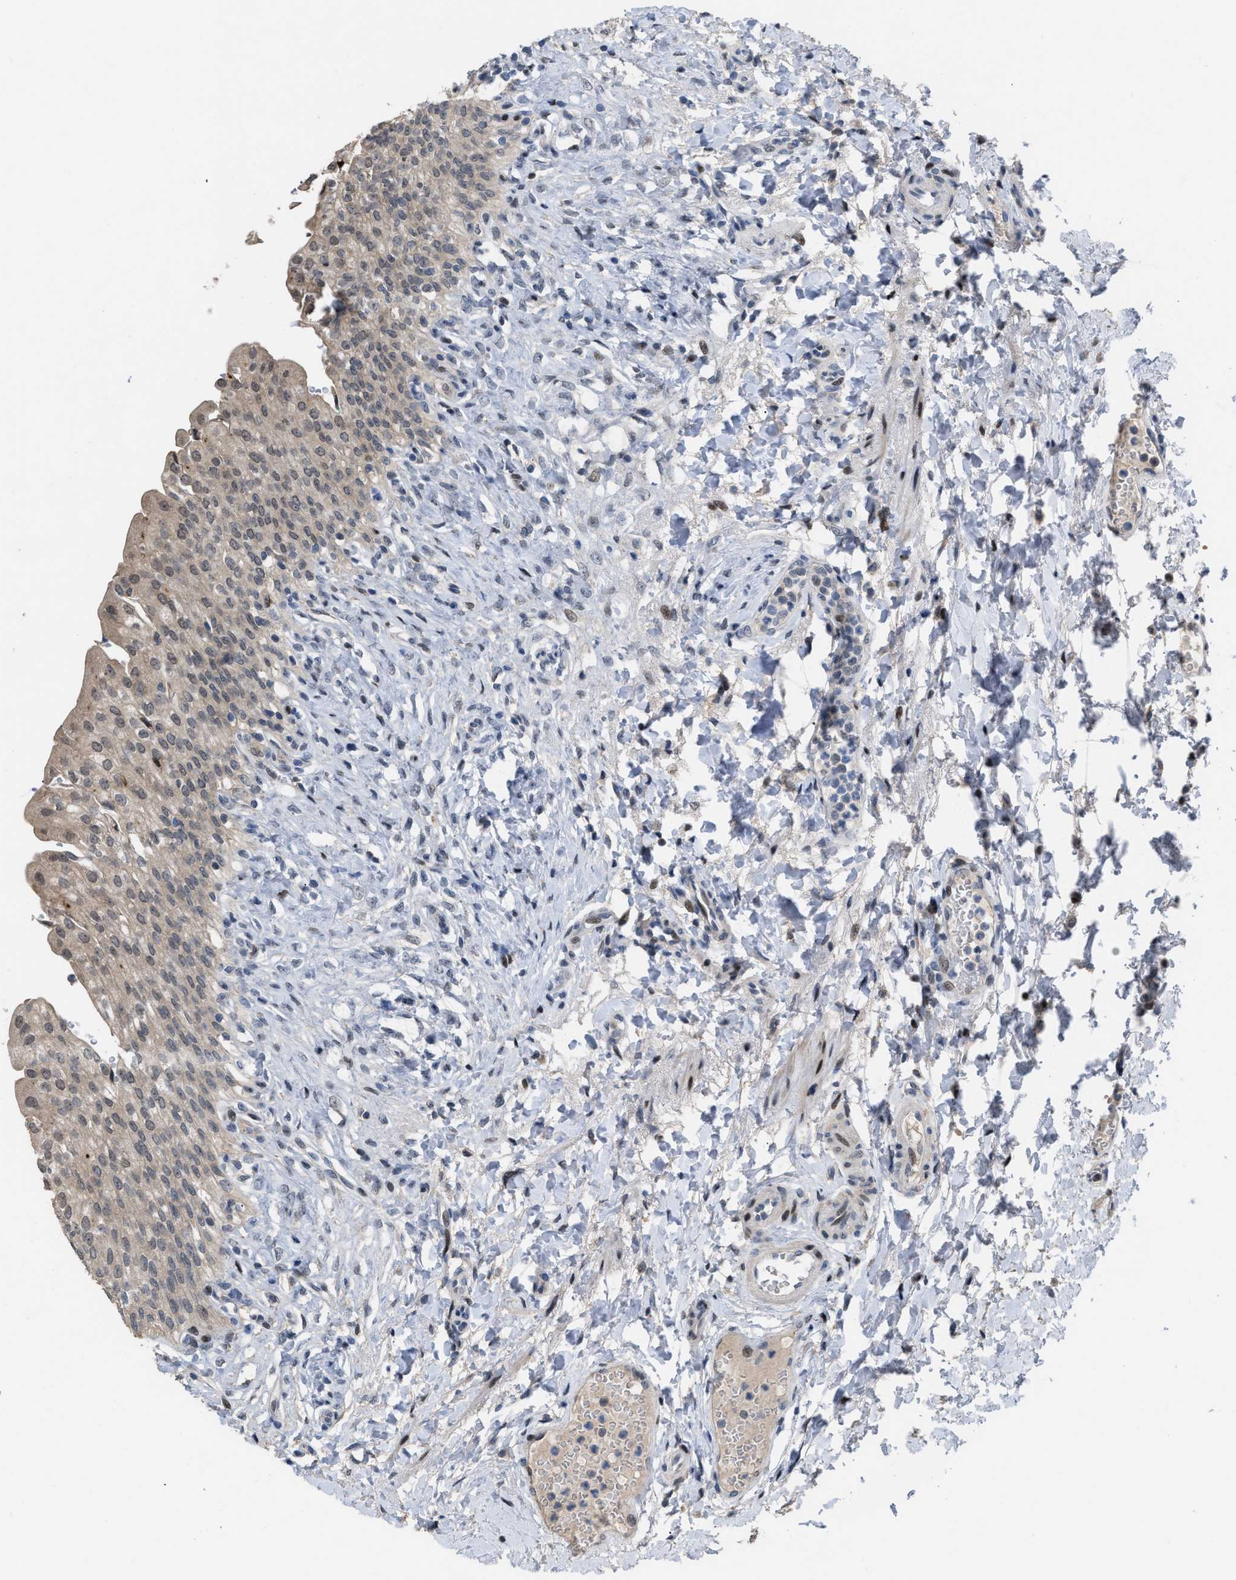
{"staining": {"intensity": "weak", "quantity": ">75%", "location": "cytoplasmic/membranous,nuclear"}, "tissue": "urinary bladder", "cell_type": "Urothelial cells", "image_type": "normal", "snomed": [{"axis": "morphology", "description": "Urothelial carcinoma, High grade"}, {"axis": "topography", "description": "Urinary bladder"}], "caption": "Human urinary bladder stained for a protein (brown) reveals weak cytoplasmic/membranous,nuclear positive positivity in about >75% of urothelial cells.", "gene": "SETDB1", "patient": {"sex": "male", "age": 46}}